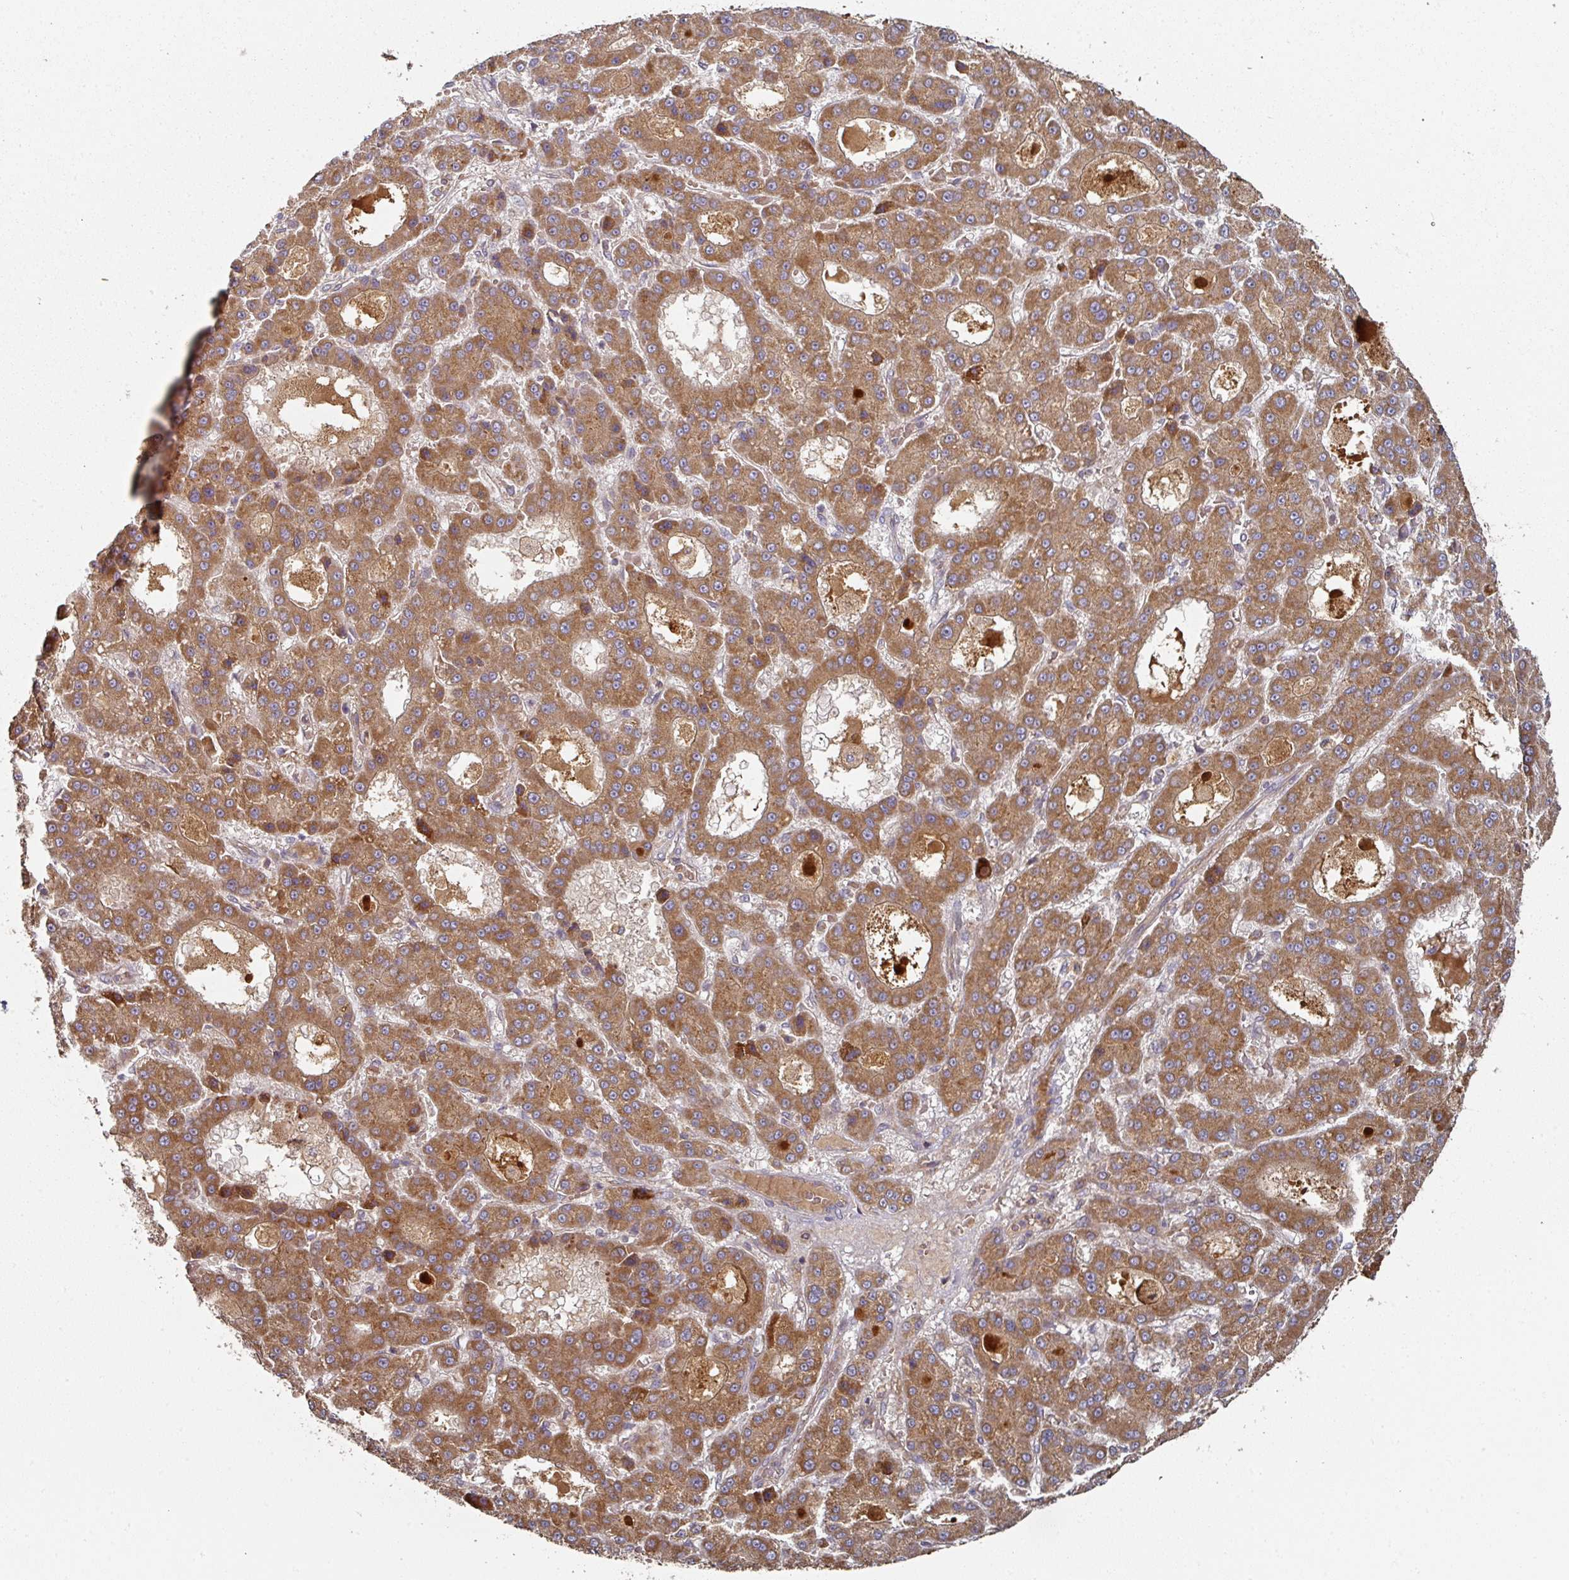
{"staining": {"intensity": "moderate", "quantity": ">75%", "location": "cytoplasmic/membranous"}, "tissue": "liver cancer", "cell_type": "Tumor cells", "image_type": "cancer", "snomed": [{"axis": "morphology", "description": "Carcinoma, Hepatocellular, NOS"}, {"axis": "topography", "description": "Liver"}], "caption": "DAB immunohistochemical staining of liver hepatocellular carcinoma exhibits moderate cytoplasmic/membranous protein expression in about >75% of tumor cells.", "gene": "DNAJC7", "patient": {"sex": "male", "age": 70}}